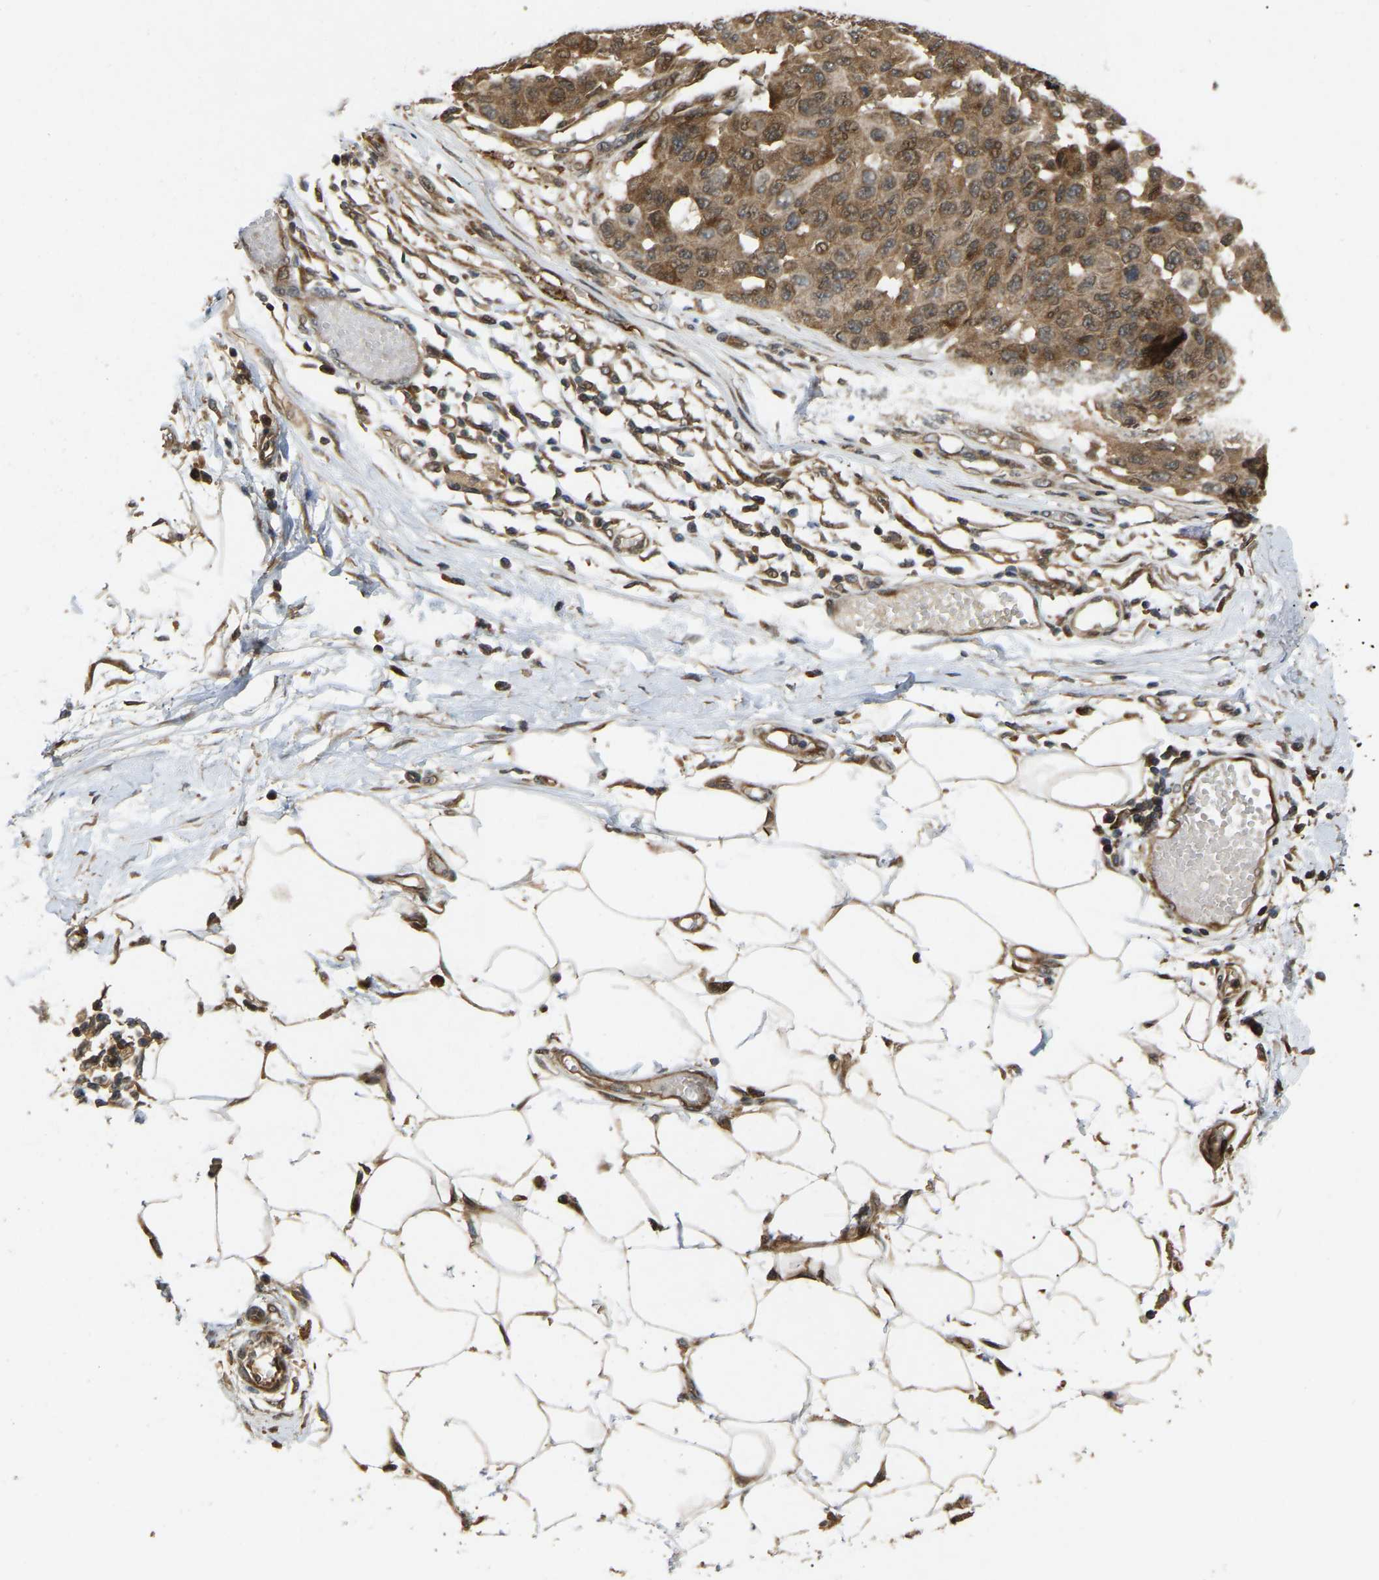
{"staining": {"intensity": "moderate", "quantity": ">75%", "location": "cytoplasmic/membranous,nuclear"}, "tissue": "melanoma", "cell_type": "Tumor cells", "image_type": "cancer", "snomed": [{"axis": "morphology", "description": "Normal tissue, NOS"}, {"axis": "morphology", "description": "Malignant melanoma, NOS"}, {"axis": "topography", "description": "Skin"}], "caption": "This is an image of IHC staining of melanoma, which shows moderate positivity in the cytoplasmic/membranous and nuclear of tumor cells.", "gene": "KIAA1549", "patient": {"sex": "male", "age": 62}}